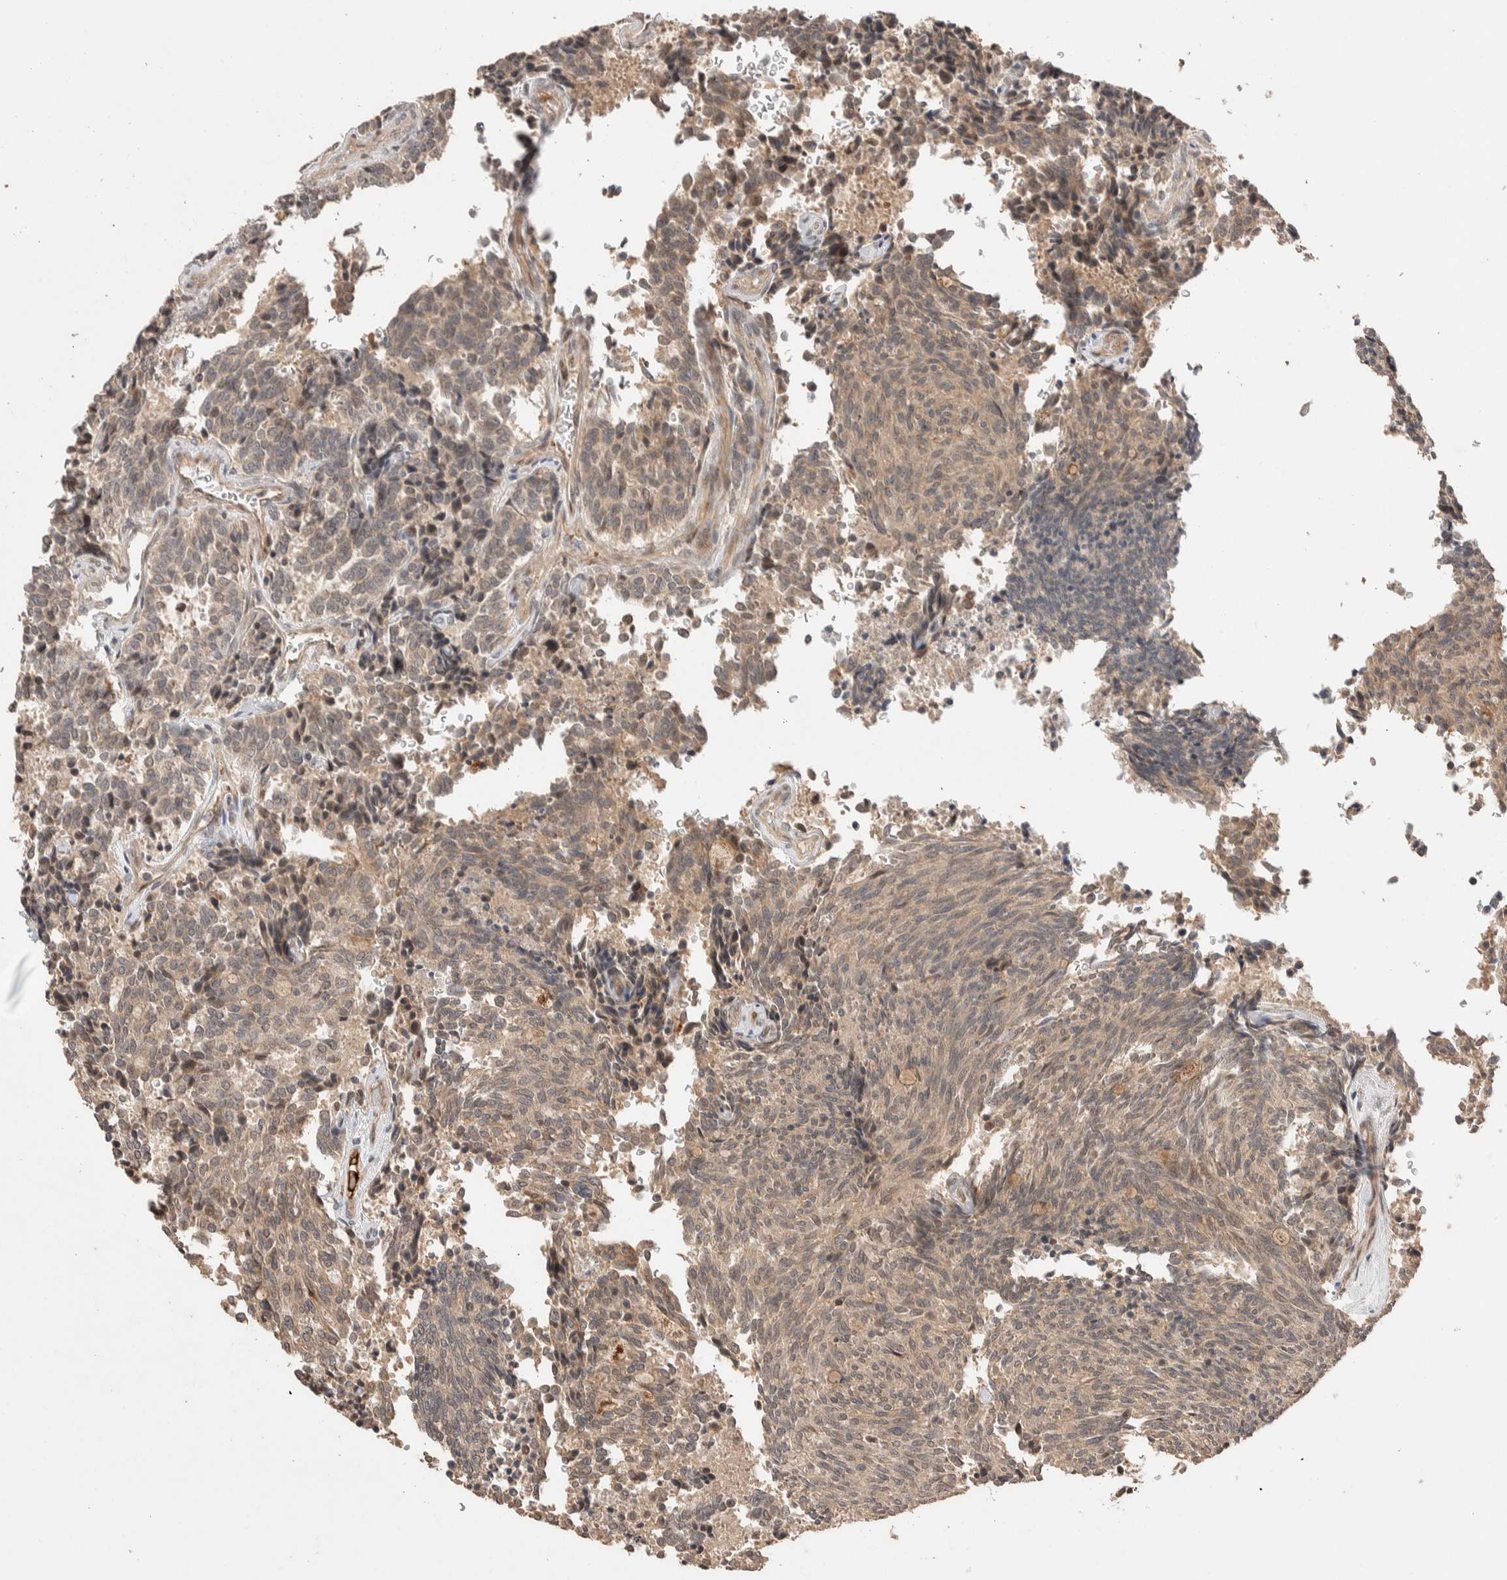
{"staining": {"intensity": "weak", "quantity": ">75%", "location": "cytoplasmic/membranous,nuclear"}, "tissue": "carcinoid", "cell_type": "Tumor cells", "image_type": "cancer", "snomed": [{"axis": "morphology", "description": "Carcinoid, malignant, NOS"}, {"axis": "topography", "description": "Pancreas"}], "caption": "Human carcinoid stained with a protein marker exhibits weak staining in tumor cells.", "gene": "PRDM15", "patient": {"sex": "female", "age": 54}}